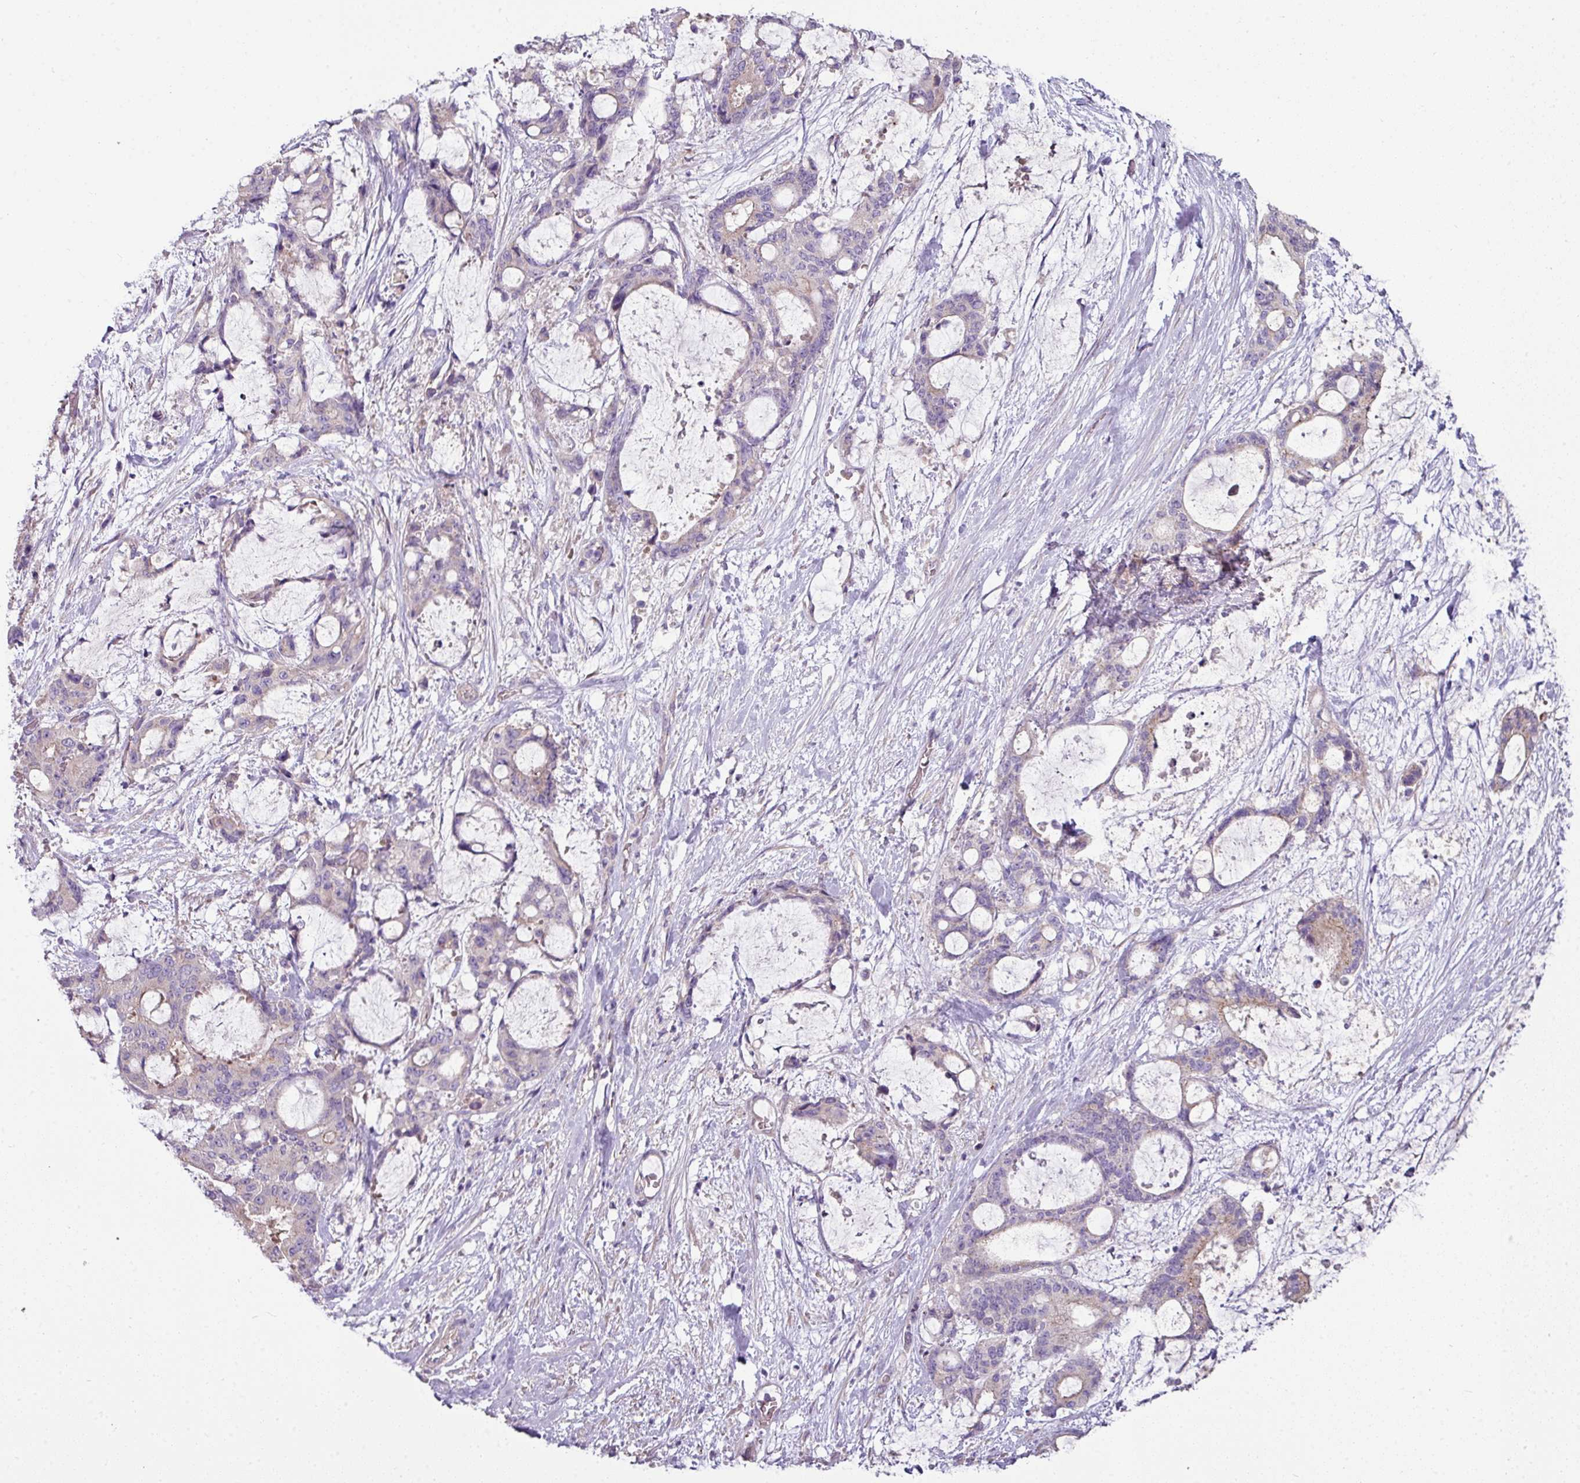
{"staining": {"intensity": "negative", "quantity": "none", "location": "none"}, "tissue": "liver cancer", "cell_type": "Tumor cells", "image_type": "cancer", "snomed": [{"axis": "morphology", "description": "Normal tissue, NOS"}, {"axis": "morphology", "description": "Cholangiocarcinoma"}, {"axis": "topography", "description": "Liver"}, {"axis": "topography", "description": "Peripheral nerve tissue"}], "caption": "Photomicrograph shows no protein staining in tumor cells of liver cancer tissue. Nuclei are stained in blue.", "gene": "LRRC9", "patient": {"sex": "female", "age": 73}}